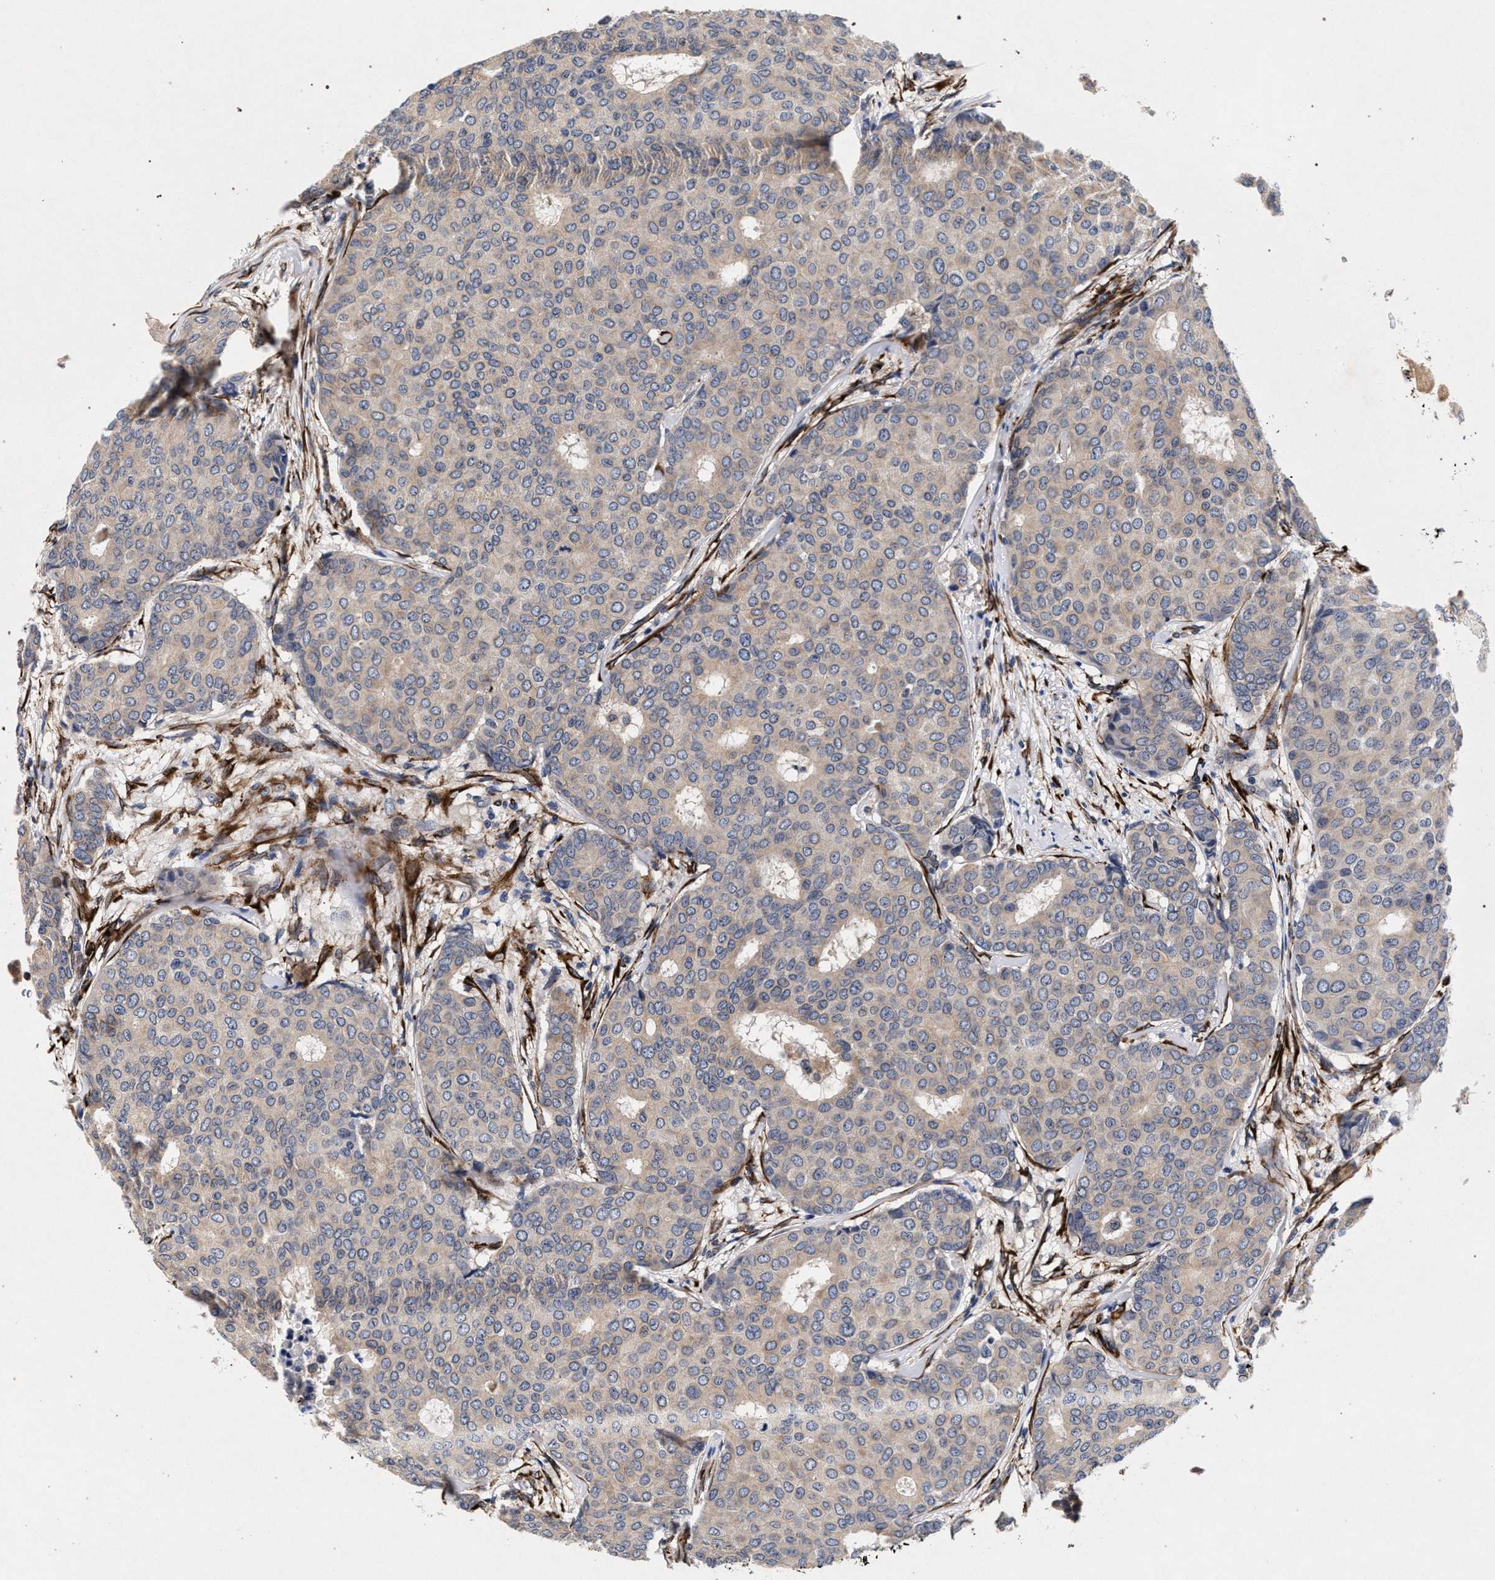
{"staining": {"intensity": "weak", "quantity": ">75%", "location": "cytoplasmic/membranous"}, "tissue": "breast cancer", "cell_type": "Tumor cells", "image_type": "cancer", "snomed": [{"axis": "morphology", "description": "Duct carcinoma"}, {"axis": "topography", "description": "Breast"}], "caption": "Weak cytoplasmic/membranous positivity is identified in approximately >75% of tumor cells in breast cancer (infiltrating ductal carcinoma).", "gene": "NEK7", "patient": {"sex": "female", "age": 75}}